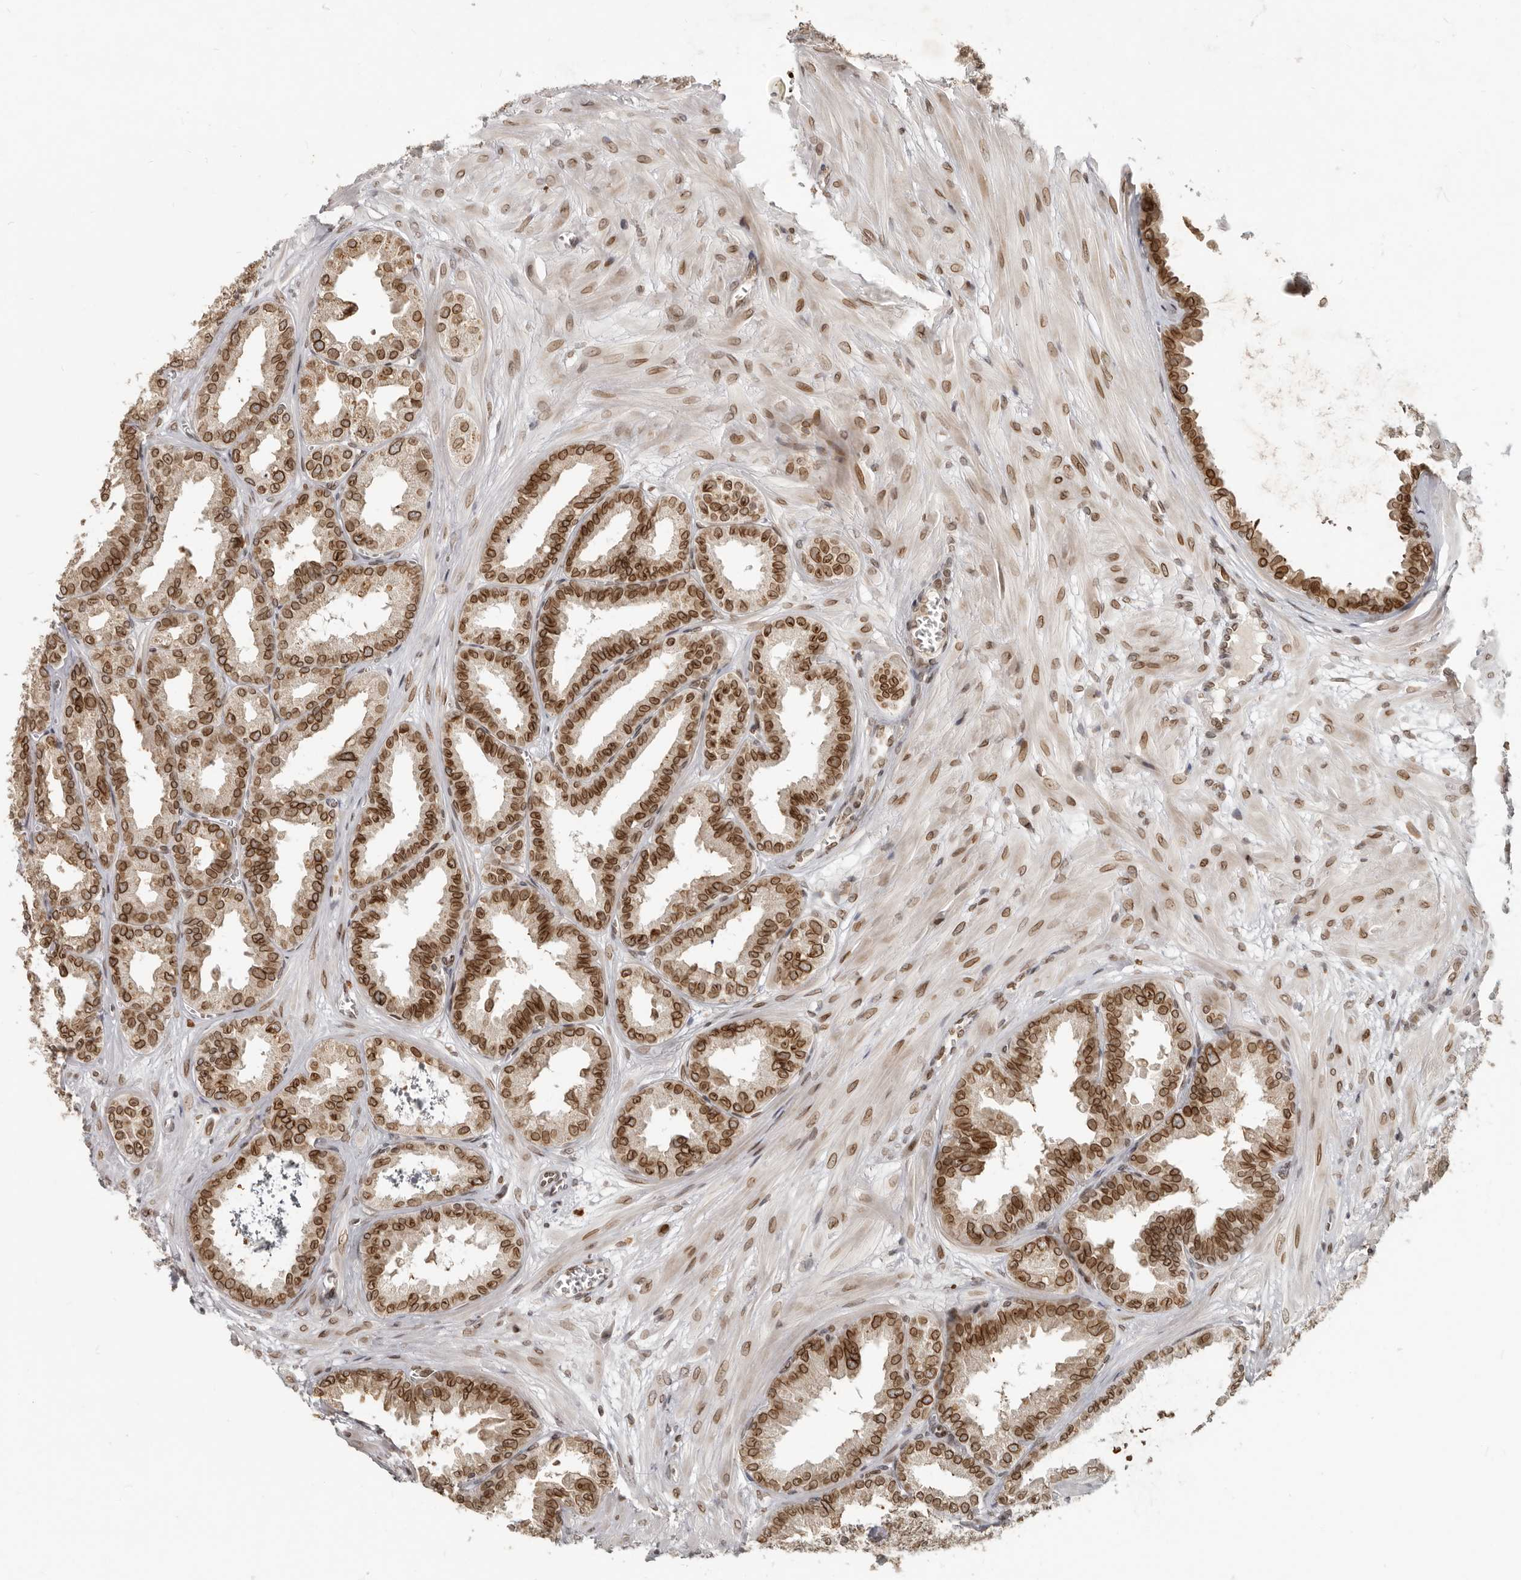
{"staining": {"intensity": "strong", "quantity": ">75%", "location": "cytoplasmic/membranous,nuclear"}, "tissue": "seminal vesicle", "cell_type": "Glandular cells", "image_type": "normal", "snomed": [{"axis": "morphology", "description": "Normal tissue, NOS"}, {"axis": "topography", "description": "Prostate"}, {"axis": "topography", "description": "Seminal veicle"}], "caption": "Protein analysis of normal seminal vesicle shows strong cytoplasmic/membranous,nuclear staining in about >75% of glandular cells.", "gene": "NUP153", "patient": {"sex": "male", "age": 51}}